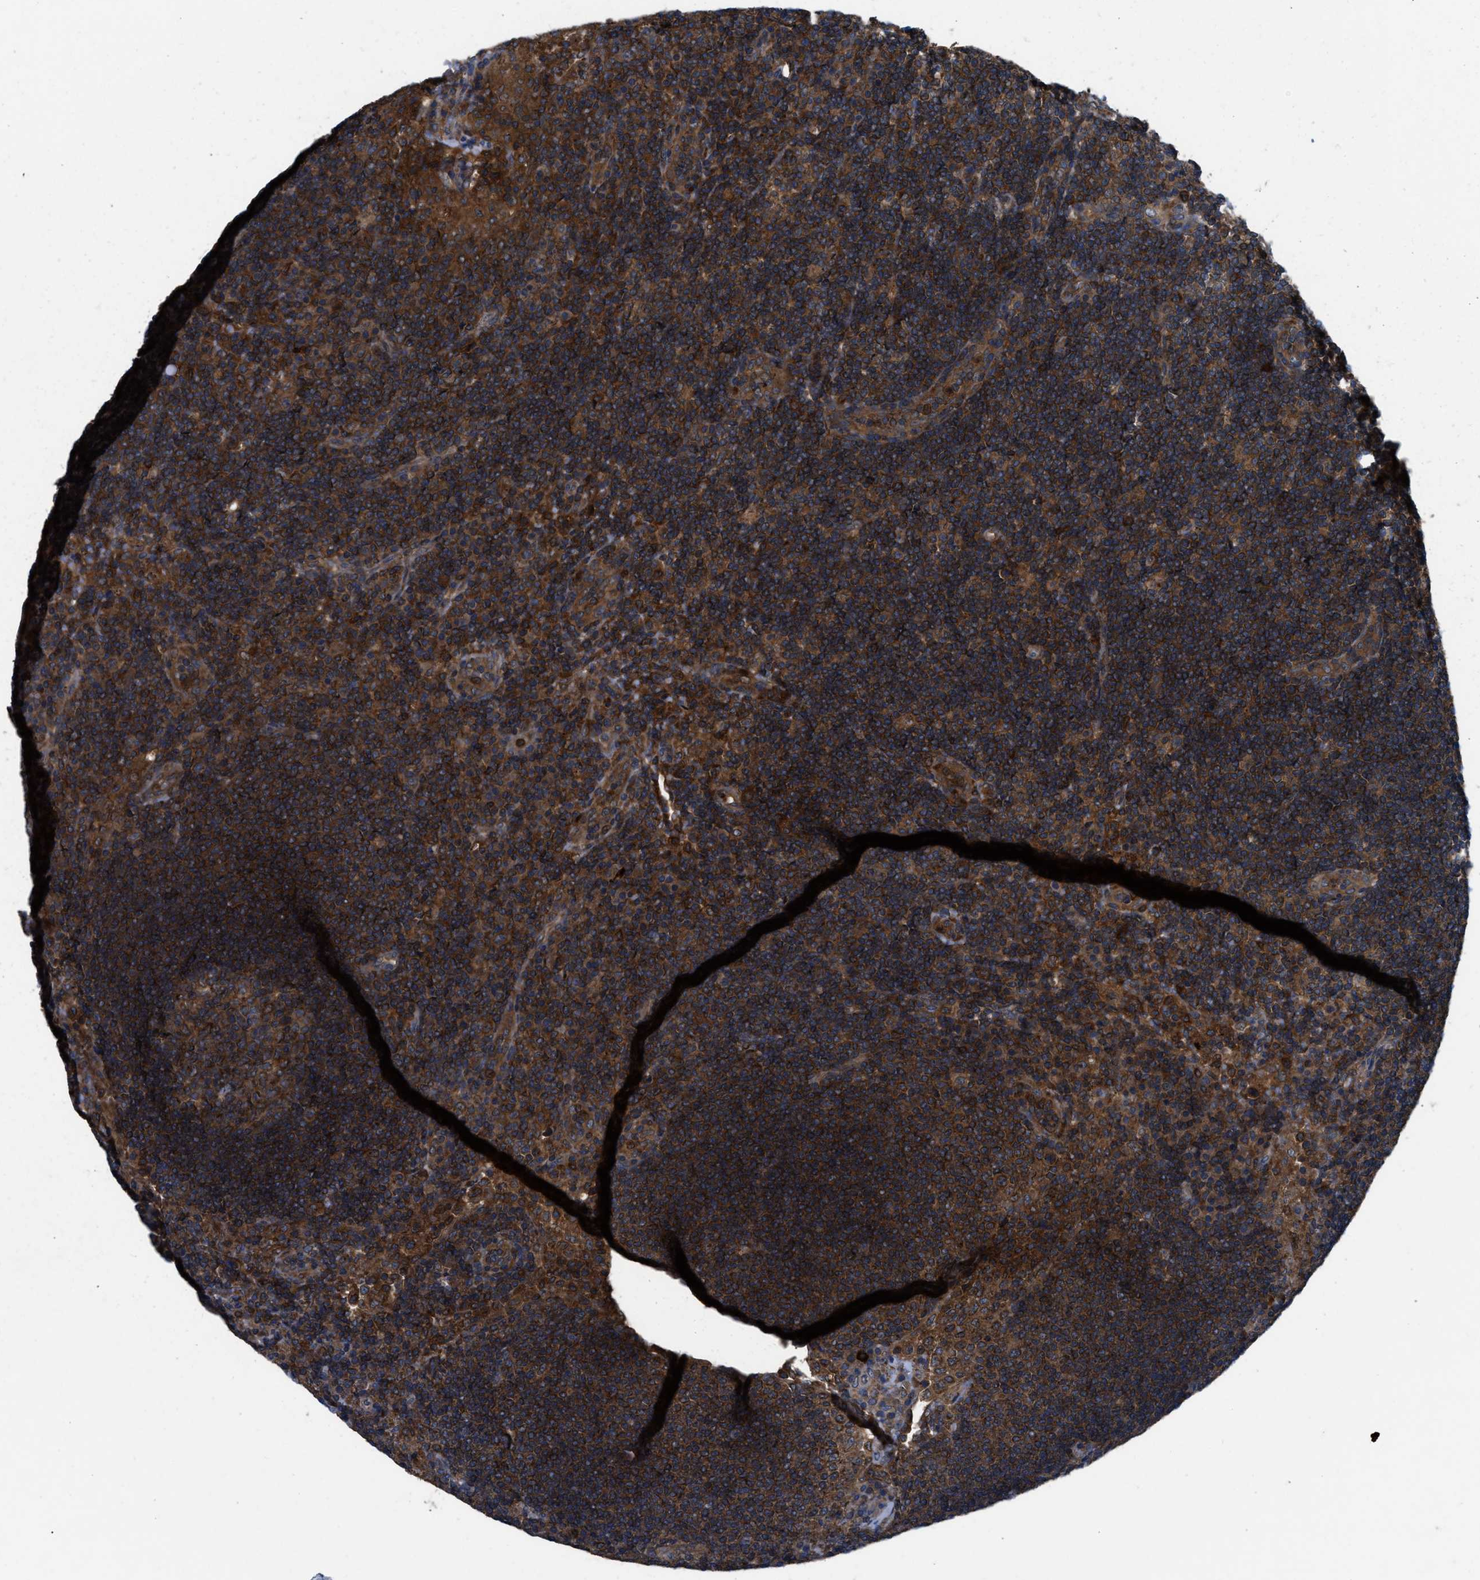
{"staining": {"intensity": "moderate", "quantity": ">75%", "location": "cytoplasmic/membranous"}, "tissue": "lymph node", "cell_type": "Germinal center cells", "image_type": "normal", "snomed": [{"axis": "morphology", "description": "Normal tissue, NOS"}, {"axis": "topography", "description": "Lymph node"}], "caption": "Moderate cytoplasmic/membranous staining for a protein is seen in approximately >75% of germinal center cells of unremarkable lymph node using immunohistochemistry.", "gene": "USP25", "patient": {"sex": "female", "age": 53}}